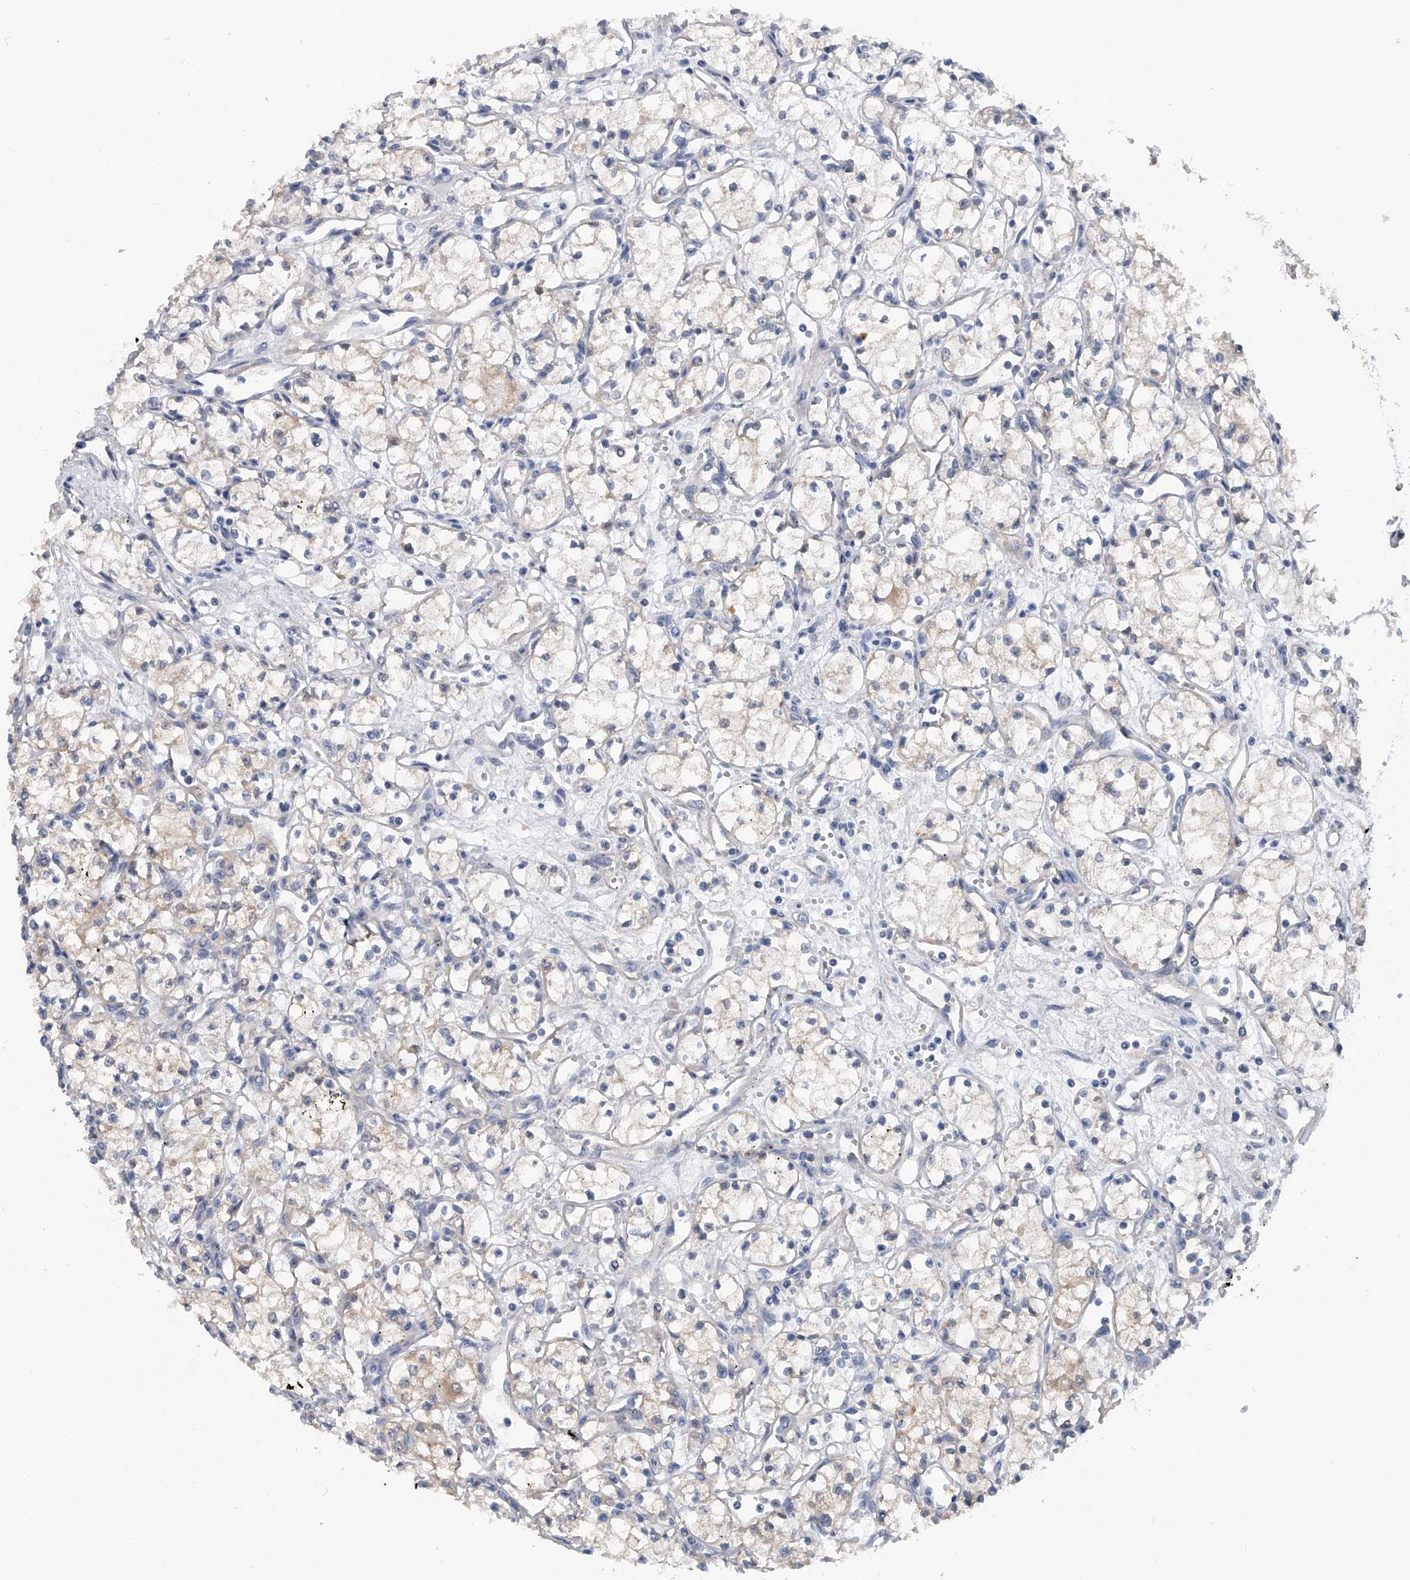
{"staining": {"intensity": "weak", "quantity": "<25%", "location": "cytoplasmic/membranous"}, "tissue": "renal cancer", "cell_type": "Tumor cells", "image_type": "cancer", "snomed": [{"axis": "morphology", "description": "Adenocarcinoma, NOS"}, {"axis": "topography", "description": "Kidney"}], "caption": "Renal cancer (adenocarcinoma) stained for a protein using immunohistochemistry (IHC) exhibits no positivity tumor cells.", "gene": "PGM3", "patient": {"sex": "male", "age": 59}}